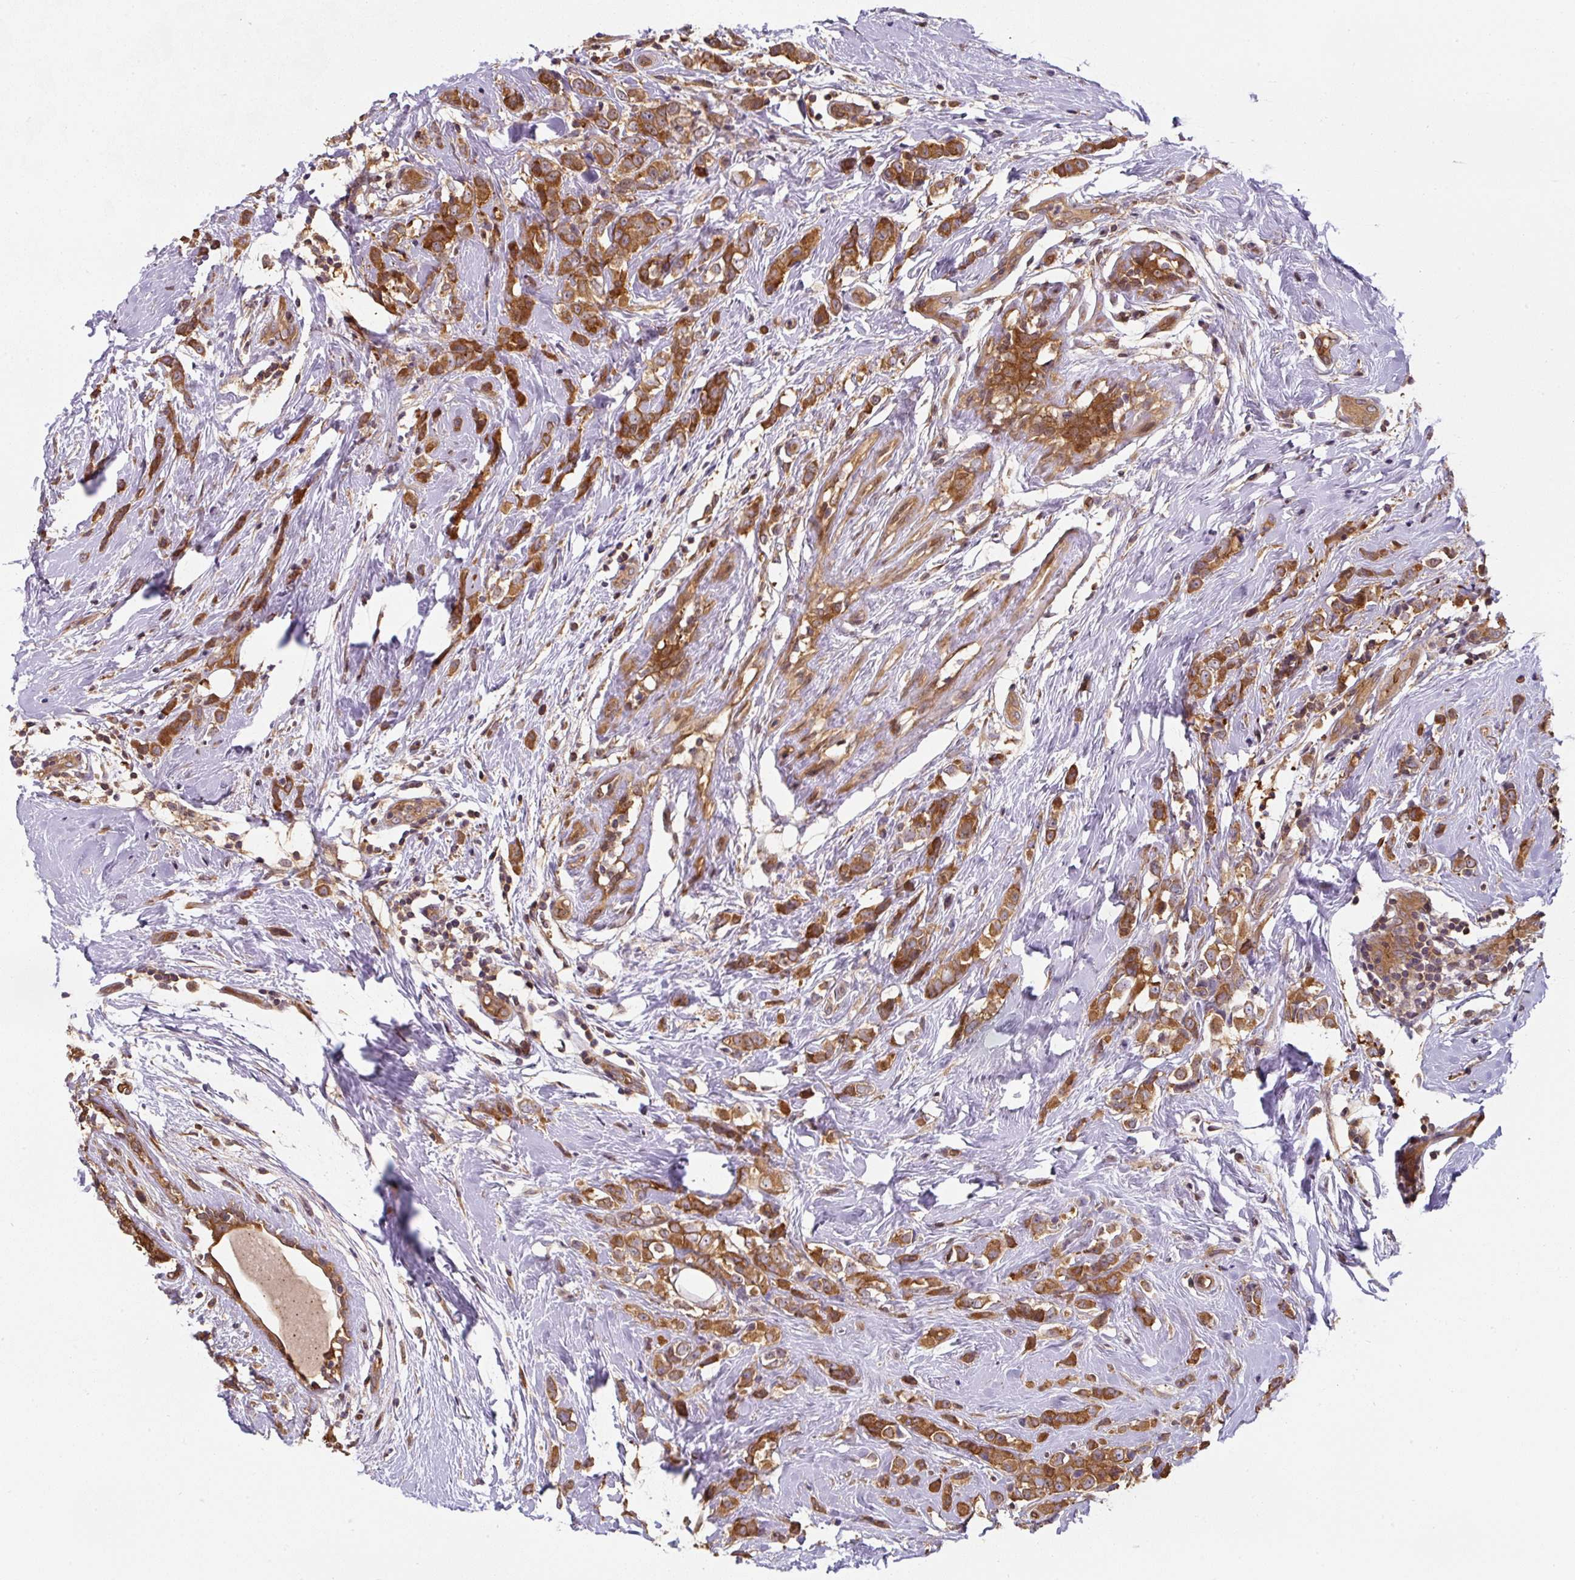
{"staining": {"intensity": "strong", "quantity": ">75%", "location": "cytoplasmic/membranous"}, "tissue": "breast cancer", "cell_type": "Tumor cells", "image_type": "cancer", "snomed": [{"axis": "morphology", "description": "Duct carcinoma"}, {"axis": "topography", "description": "Breast"}], "caption": "The histopathology image reveals a brown stain indicating the presence of a protein in the cytoplasmic/membranous of tumor cells in breast cancer (infiltrating ductal carcinoma).", "gene": "ST13", "patient": {"sex": "female", "age": 80}}